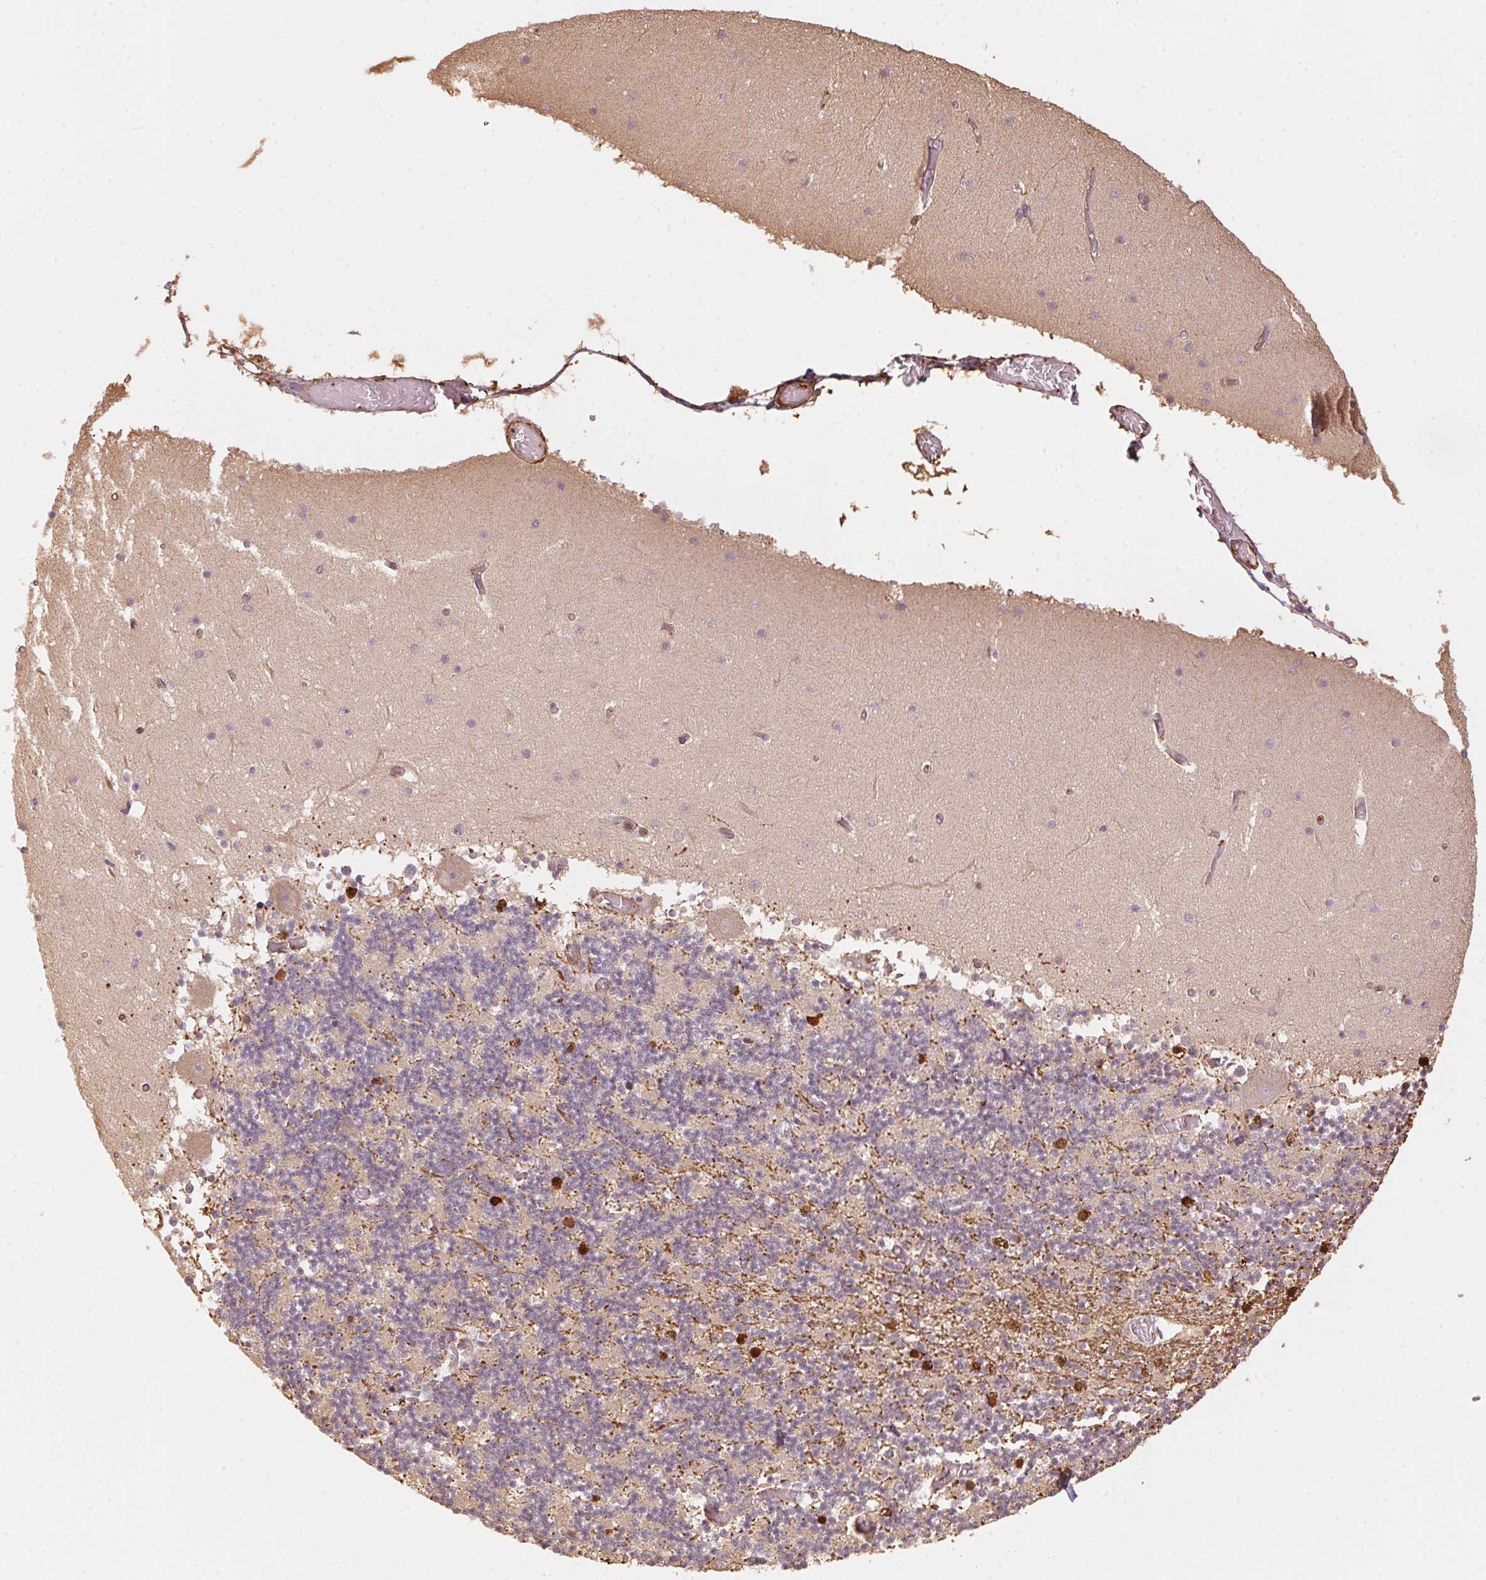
{"staining": {"intensity": "strong", "quantity": "<25%", "location": "cytoplasmic/membranous"}, "tissue": "cerebellum", "cell_type": "Cells in granular layer", "image_type": "normal", "snomed": [{"axis": "morphology", "description": "Normal tissue, NOS"}, {"axis": "topography", "description": "Cerebellum"}], "caption": "IHC of unremarkable human cerebellum demonstrates medium levels of strong cytoplasmic/membranous staining in about <25% of cells in granular layer.", "gene": "QDPR", "patient": {"sex": "female", "age": 28}}